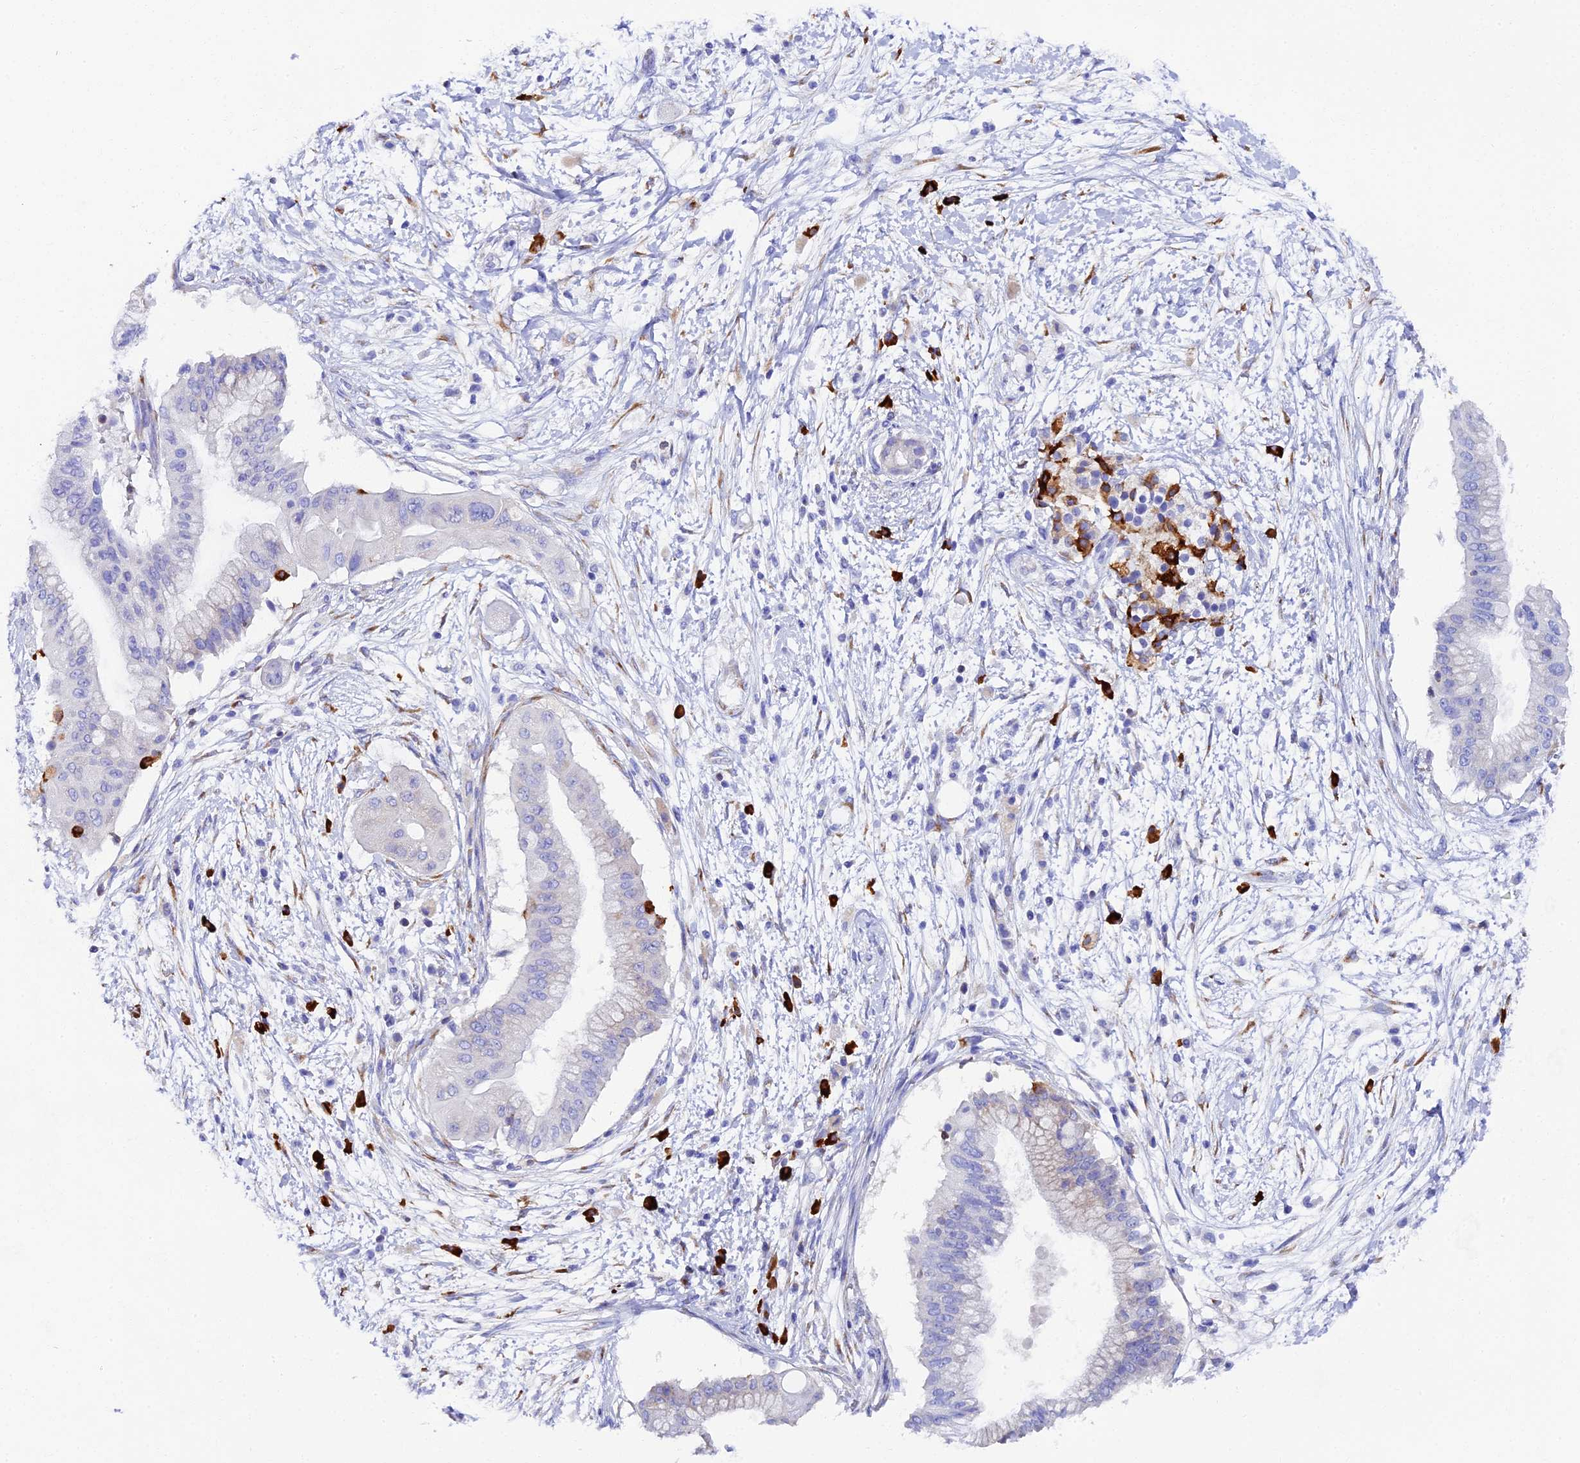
{"staining": {"intensity": "negative", "quantity": "none", "location": "none"}, "tissue": "pancreatic cancer", "cell_type": "Tumor cells", "image_type": "cancer", "snomed": [{"axis": "morphology", "description": "Adenocarcinoma, NOS"}, {"axis": "topography", "description": "Pancreas"}], "caption": "Pancreatic adenocarcinoma was stained to show a protein in brown. There is no significant staining in tumor cells.", "gene": "FKBP11", "patient": {"sex": "male", "age": 68}}